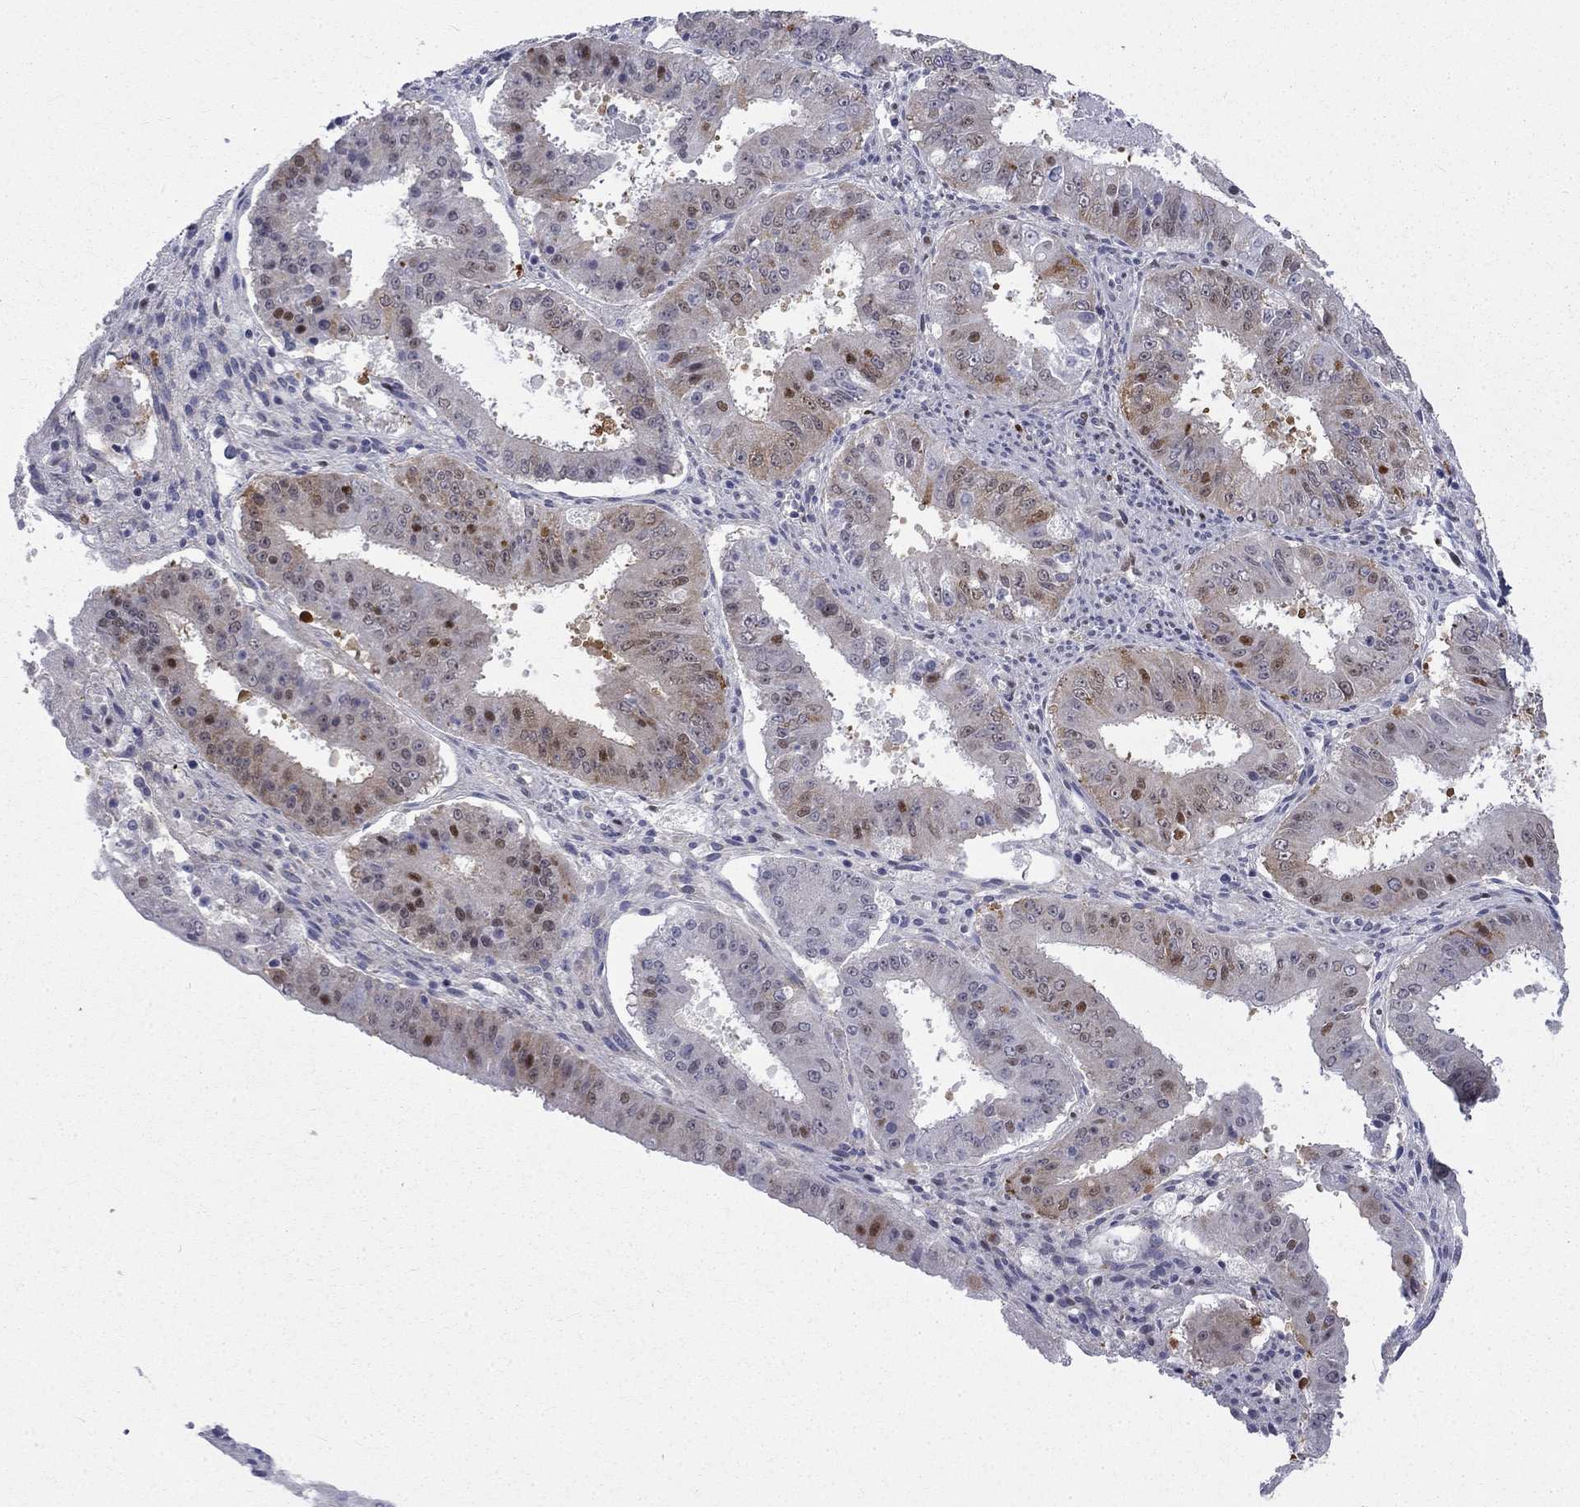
{"staining": {"intensity": "strong", "quantity": ">75%", "location": "cytoplasmic/membranous"}, "tissue": "ovarian cancer", "cell_type": "Tumor cells", "image_type": "cancer", "snomed": [{"axis": "morphology", "description": "Carcinoma, endometroid"}, {"axis": "topography", "description": "Ovary"}], "caption": "Ovarian cancer stained with DAB (3,3'-diaminobenzidine) IHC displays high levels of strong cytoplasmic/membranous expression in approximately >75% of tumor cells.", "gene": "PABPC4", "patient": {"sex": "female", "age": 42}}